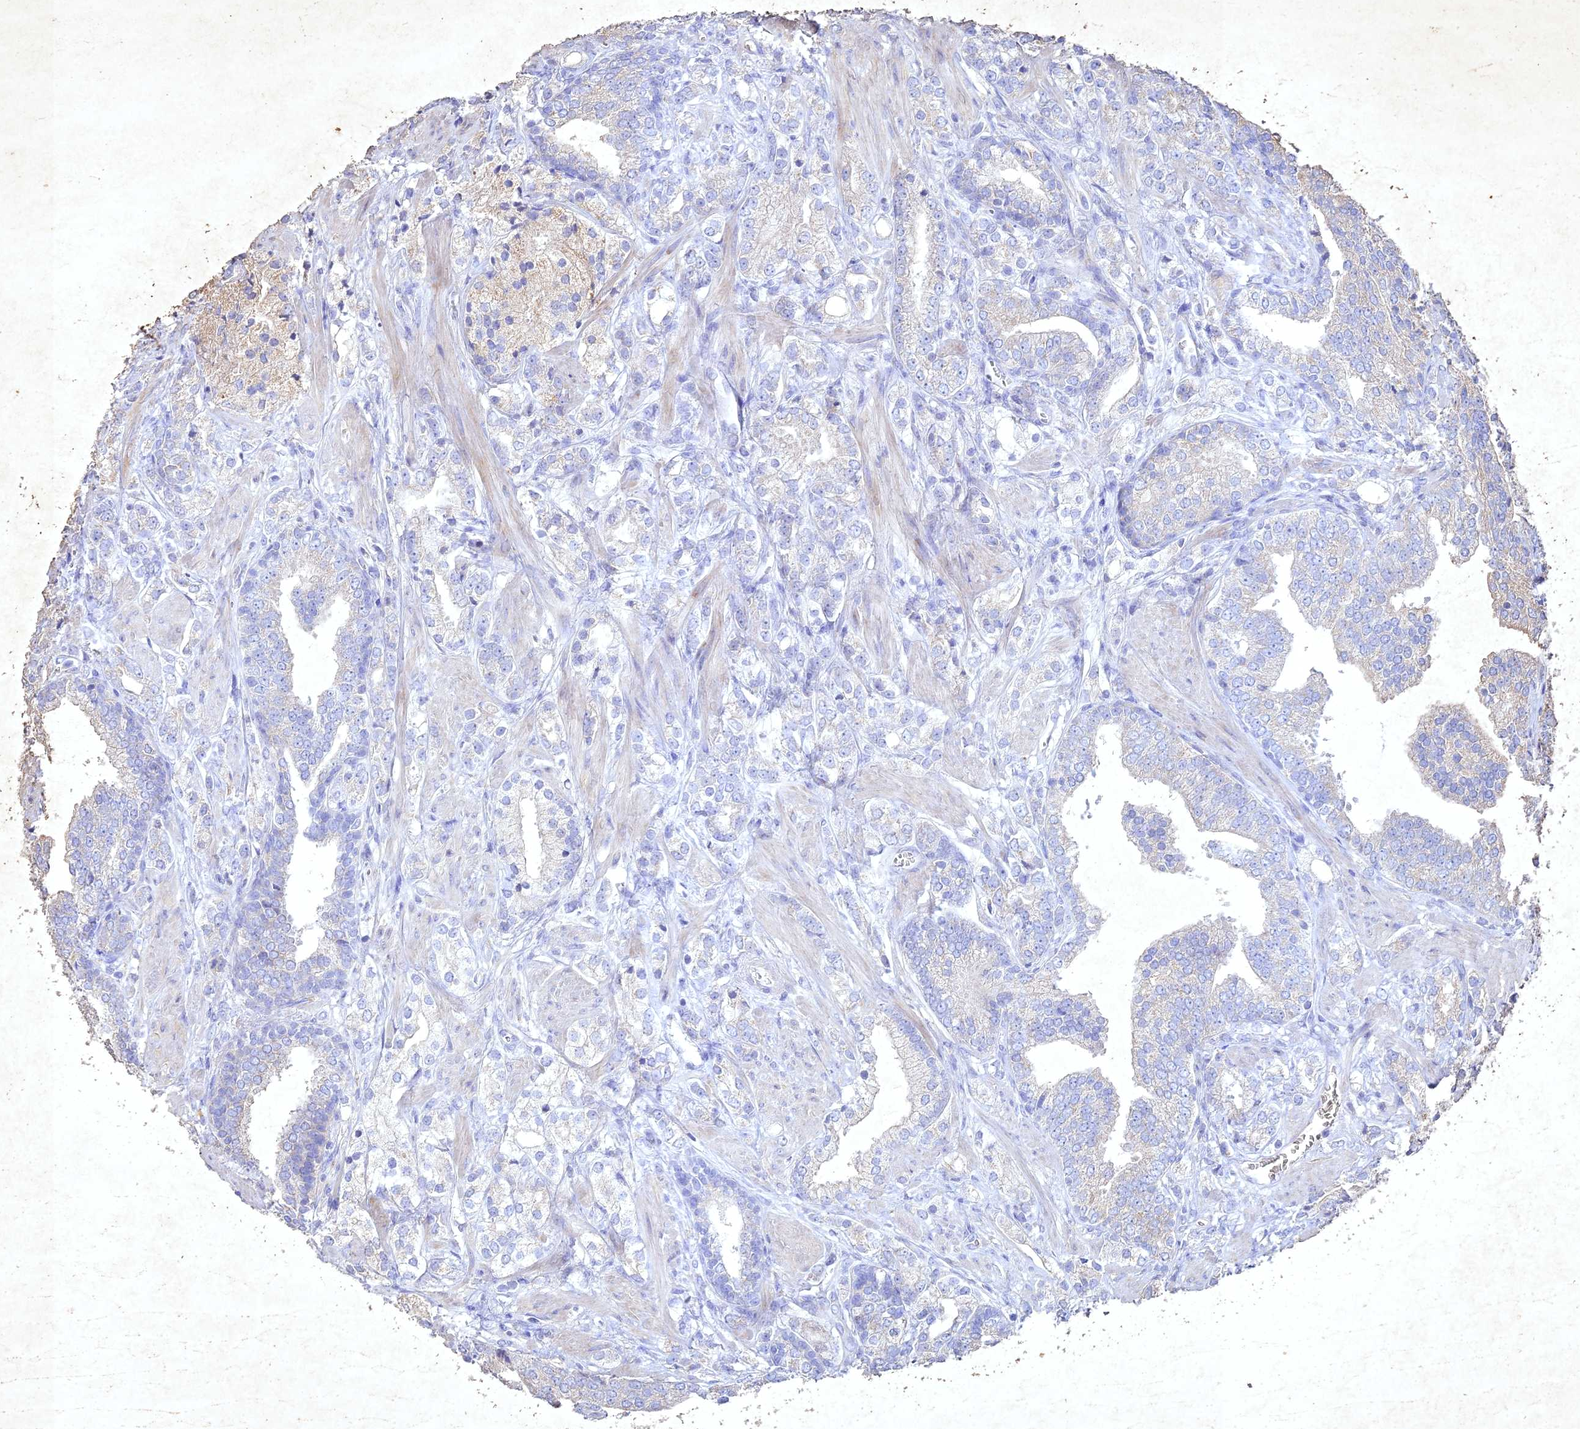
{"staining": {"intensity": "negative", "quantity": "none", "location": "none"}, "tissue": "prostate cancer", "cell_type": "Tumor cells", "image_type": "cancer", "snomed": [{"axis": "morphology", "description": "Adenocarcinoma, High grade"}, {"axis": "topography", "description": "Prostate"}], "caption": "This is an immunohistochemistry (IHC) photomicrograph of prostate cancer (high-grade adenocarcinoma). There is no expression in tumor cells.", "gene": "NDUFV1", "patient": {"sex": "male", "age": 50}}